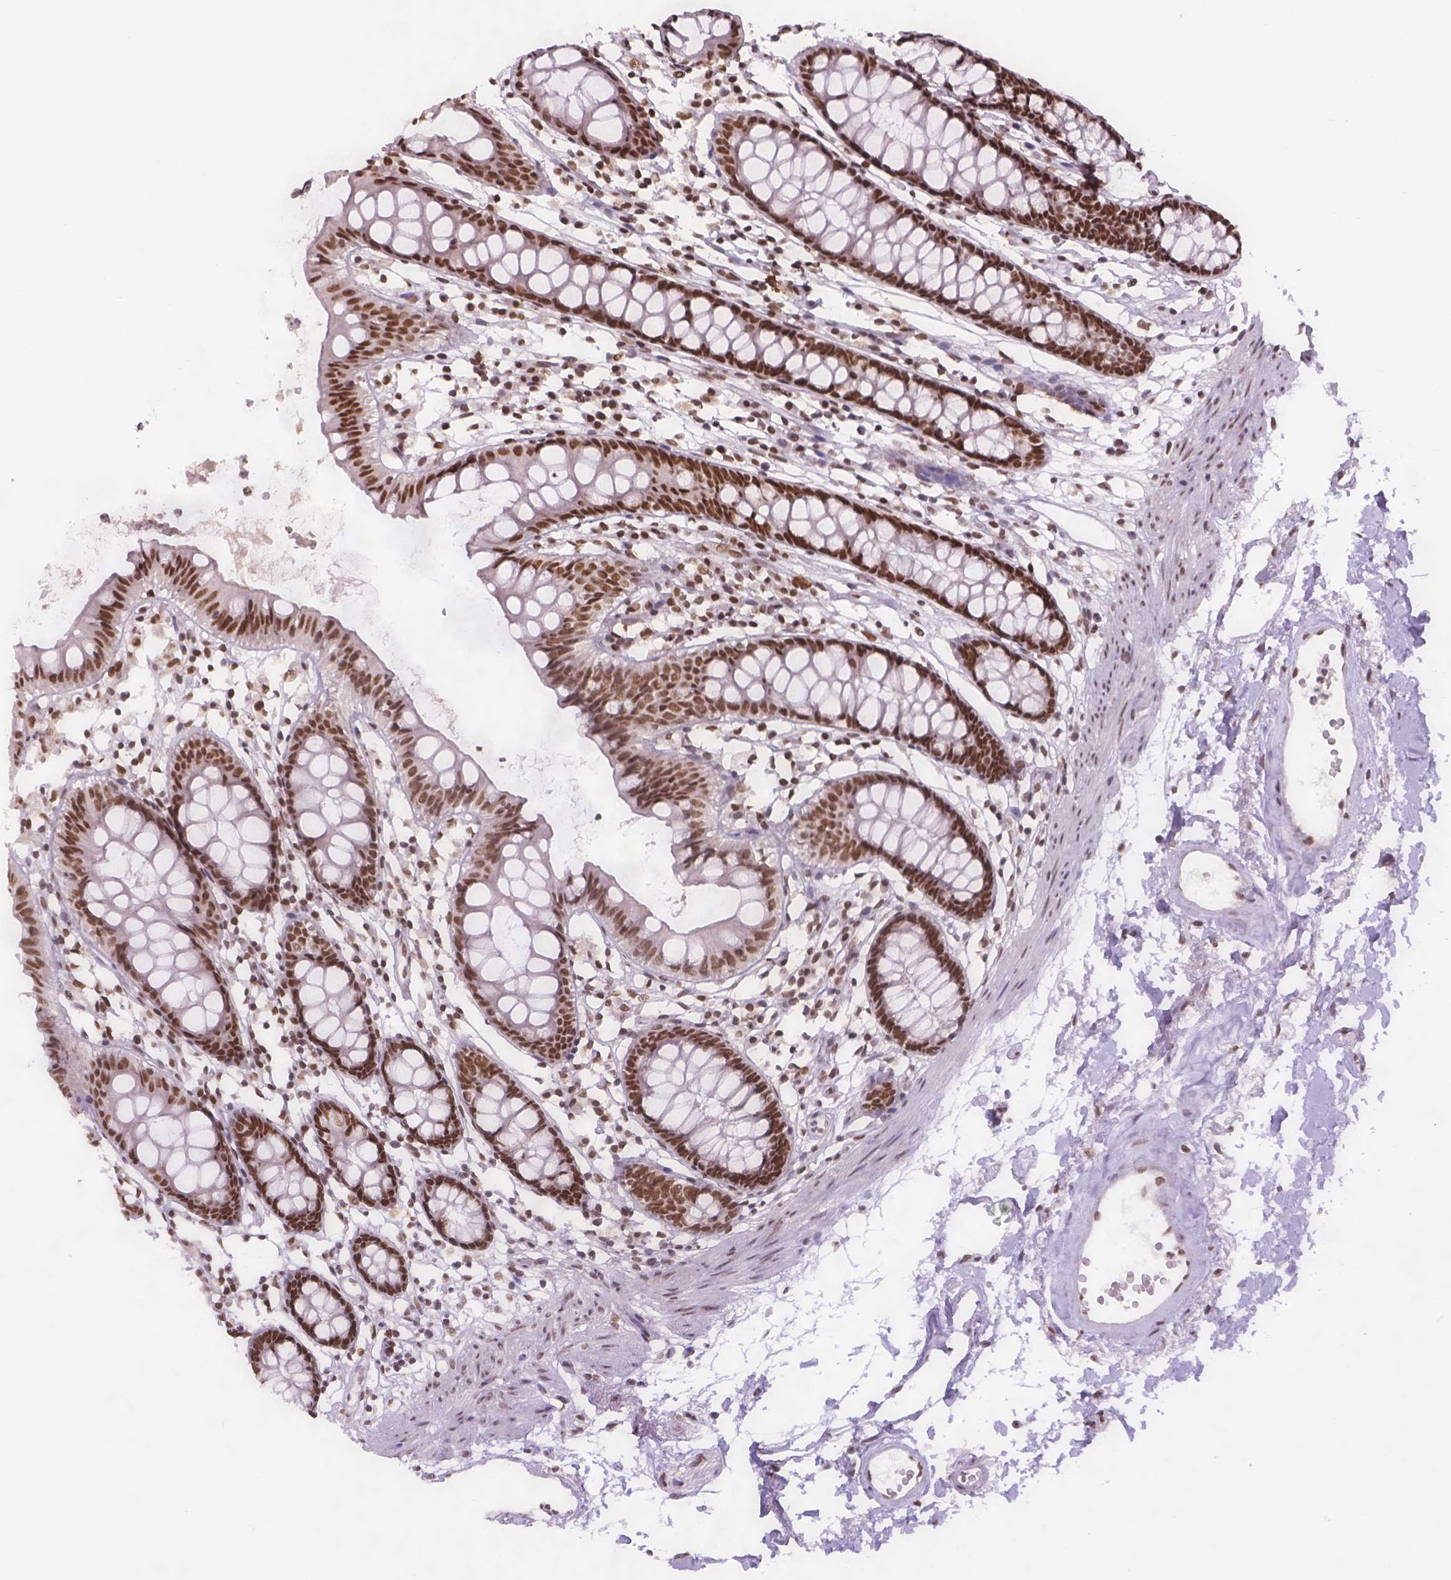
{"staining": {"intensity": "strong", "quantity": ">75%", "location": "nuclear"}, "tissue": "colon", "cell_type": "Endothelial cells", "image_type": "normal", "snomed": [{"axis": "morphology", "description": "Normal tissue, NOS"}, {"axis": "topography", "description": "Colon"}], "caption": "Human colon stained for a protein (brown) exhibits strong nuclear positive staining in approximately >75% of endothelial cells.", "gene": "FANCE", "patient": {"sex": "female", "age": 84}}